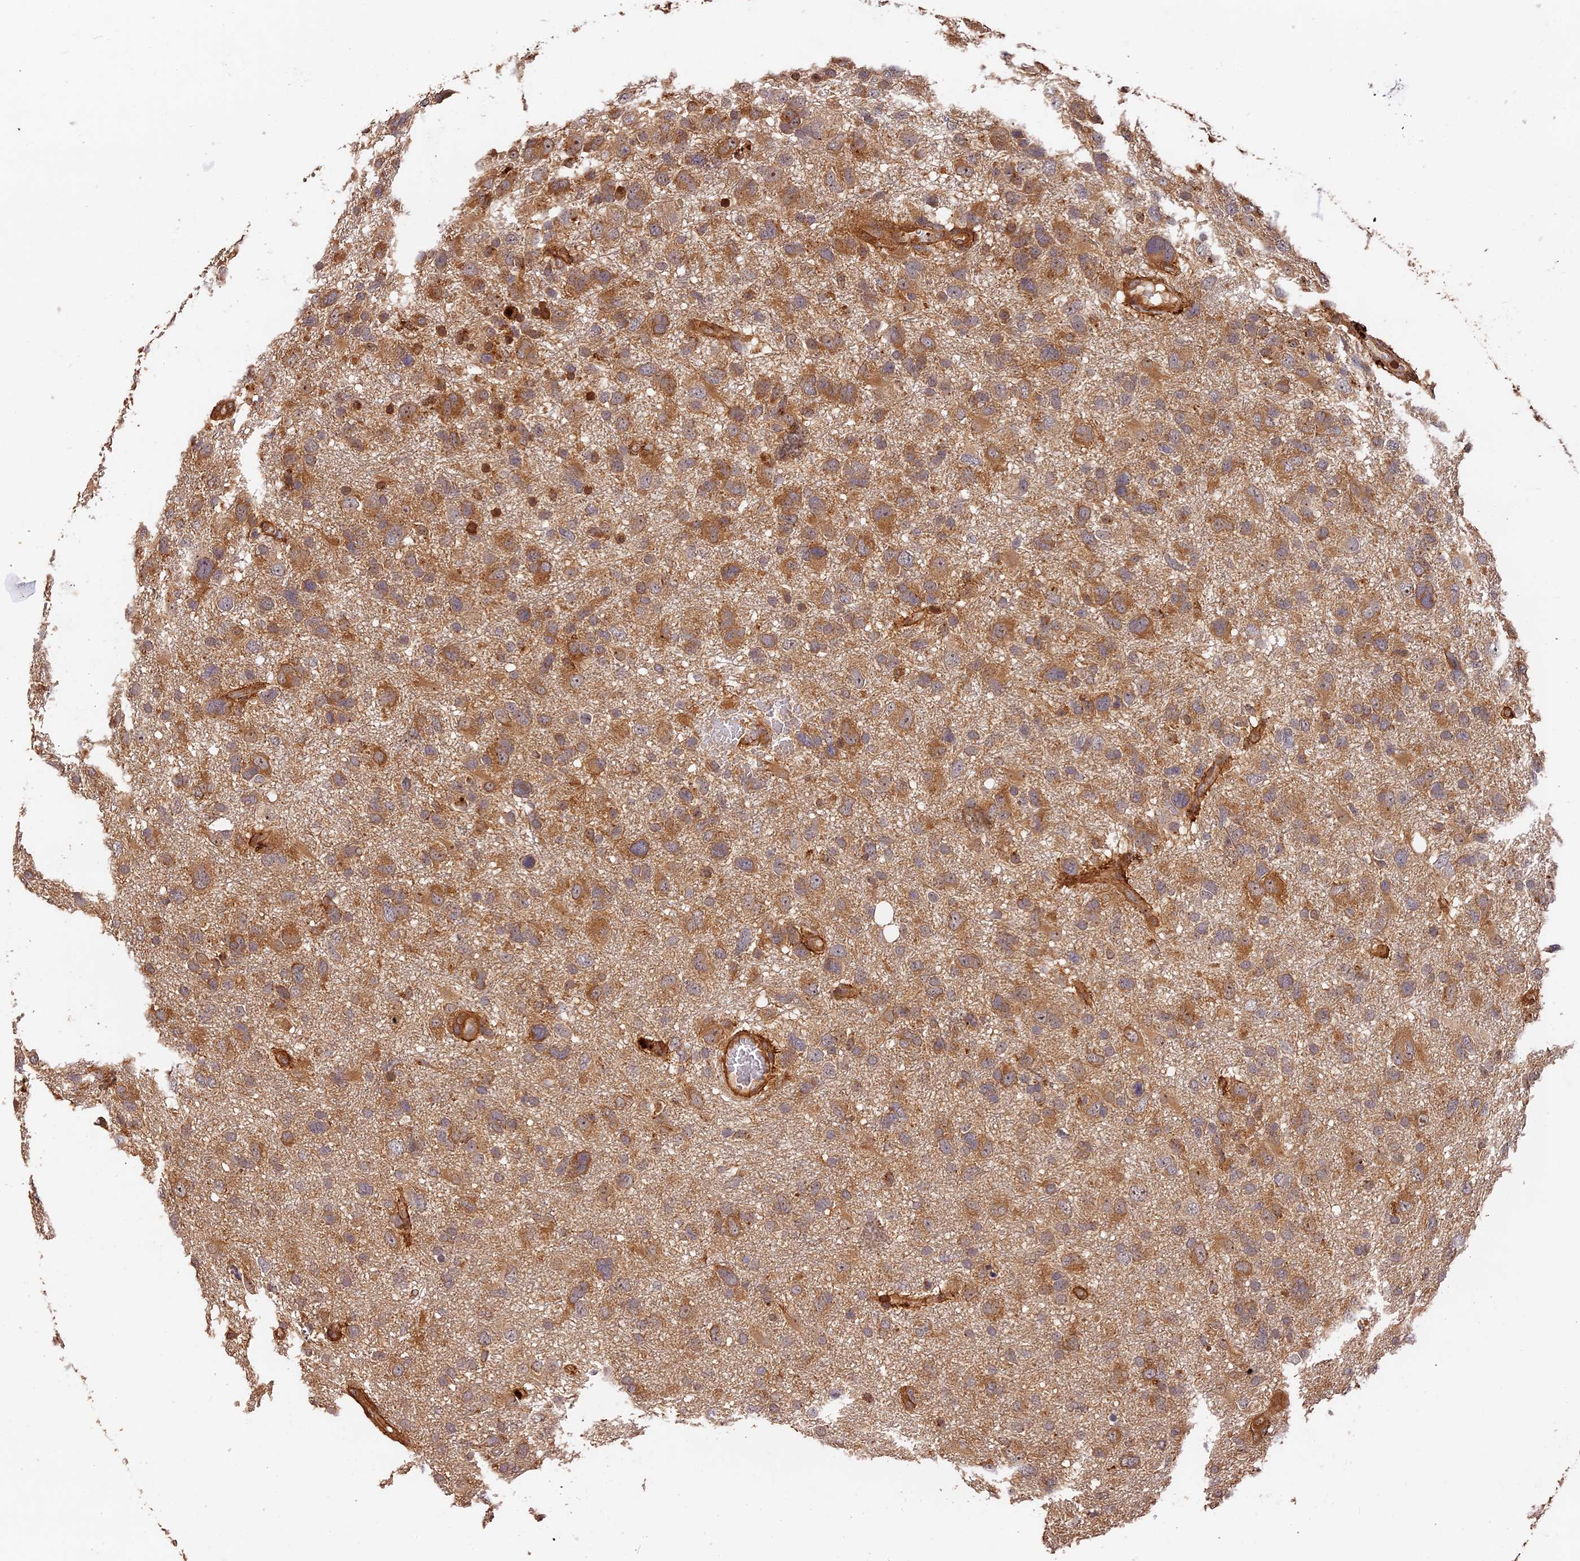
{"staining": {"intensity": "moderate", "quantity": ">75%", "location": "cytoplasmic/membranous"}, "tissue": "glioma", "cell_type": "Tumor cells", "image_type": "cancer", "snomed": [{"axis": "morphology", "description": "Glioma, malignant, High grade"}, {"axis": "topography", "description": "Brain"}], "caption": "There is medium levels of moderate cytoplasmic/membranous staining in tumor cells of glioma, as demonstrated by immunohistochemical staining (brown color).", "gene": "MMP15", "patient": {"sex": "male", "age": 61}}